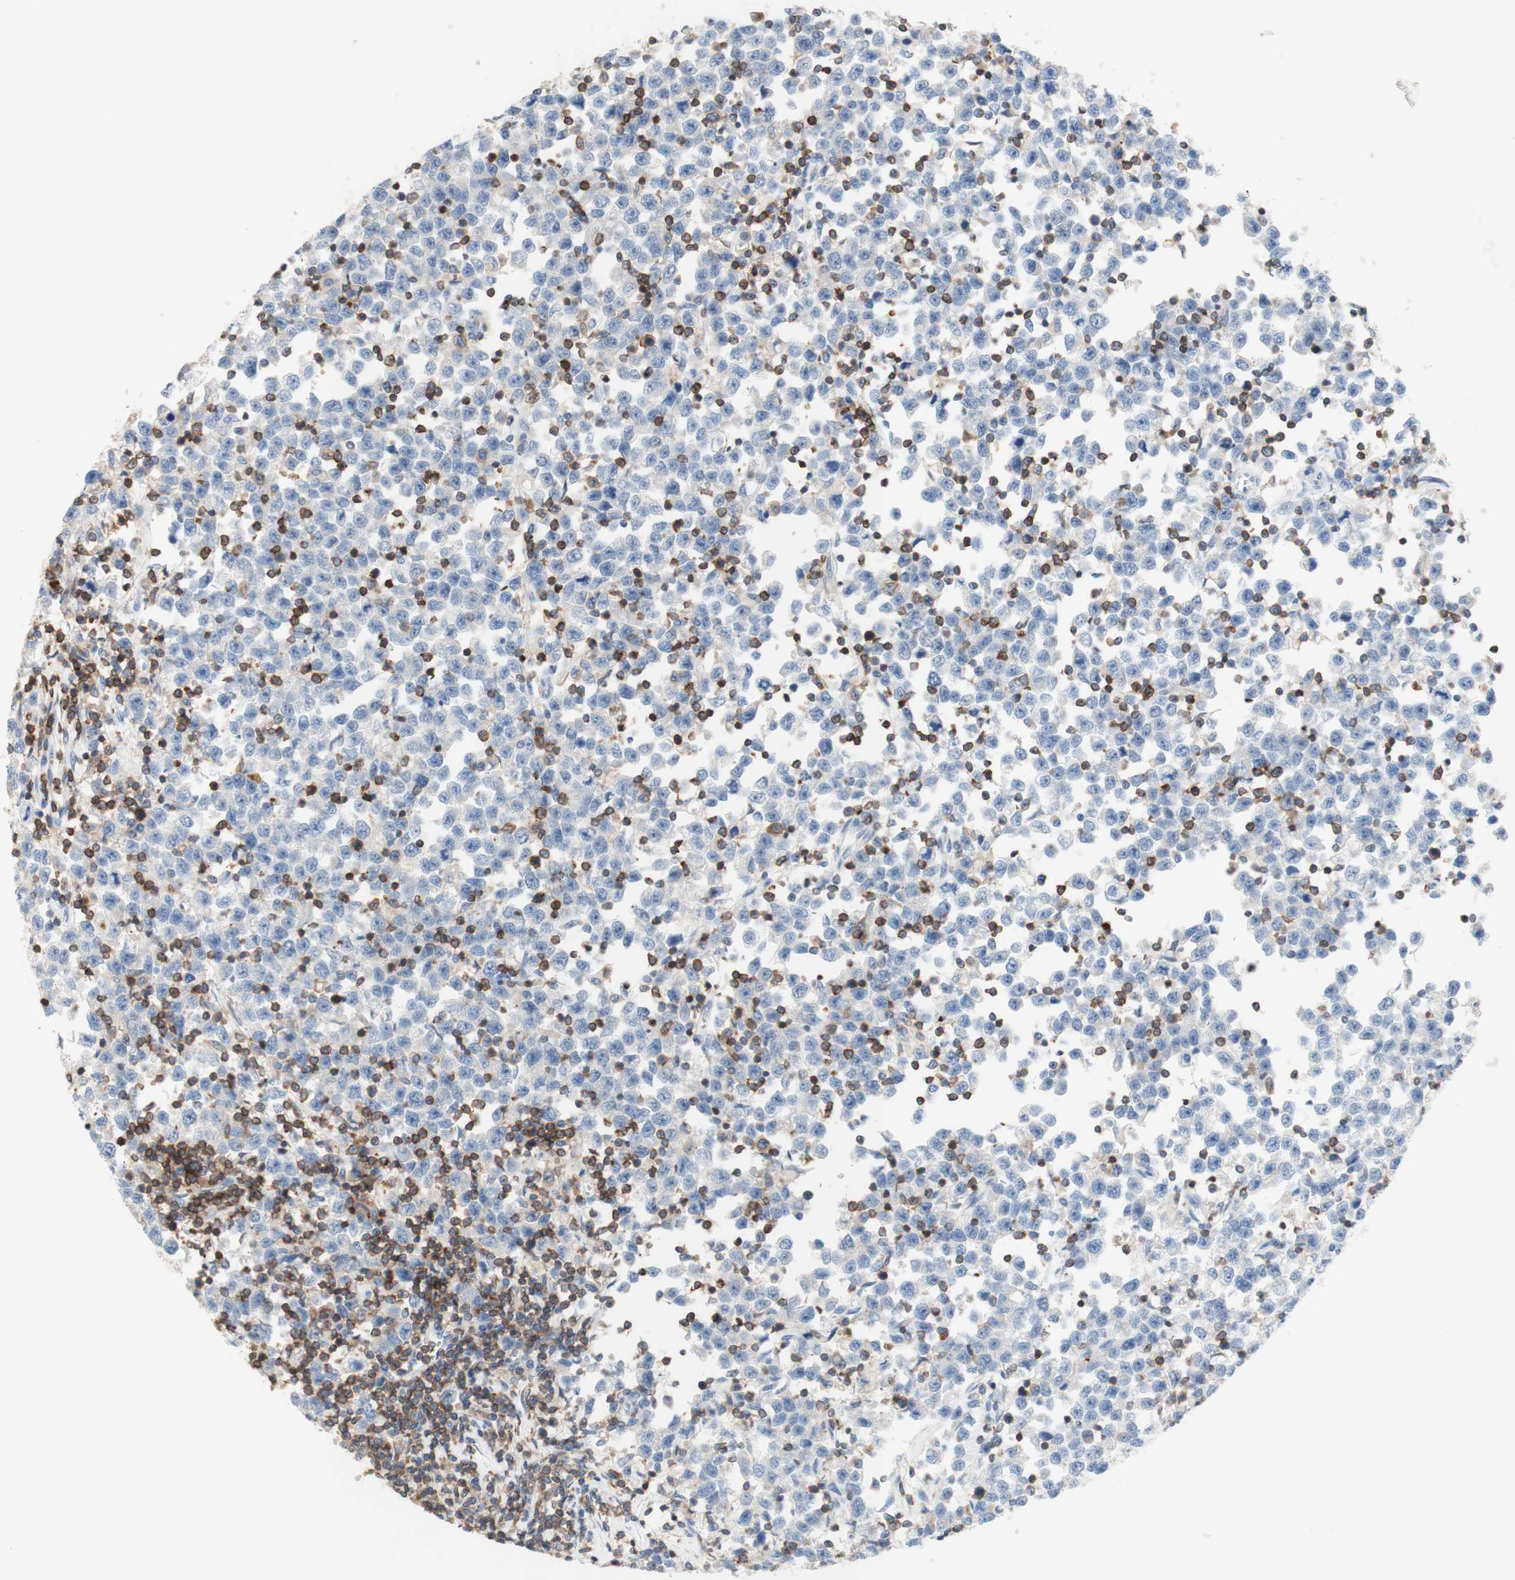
{"staining": {"intensity": "negative", "quantity": "none", "location": "none"}, "tissue": "testis cancer", "cell_type": "Tumor cells", "image_type": "cancer", "snomed": [{"axis": "morphology", "description": "Seminoma, NOS"}, {"axis": "topography", "description": "Testis"}], "caption": "Seminoma (testis) was stained to show a protein in brown. There is no significant staining in tumor cells. Nuclei are stained in blue.", "gene": "SPINK6", "patient": {"sex": "male", "age": 43}}